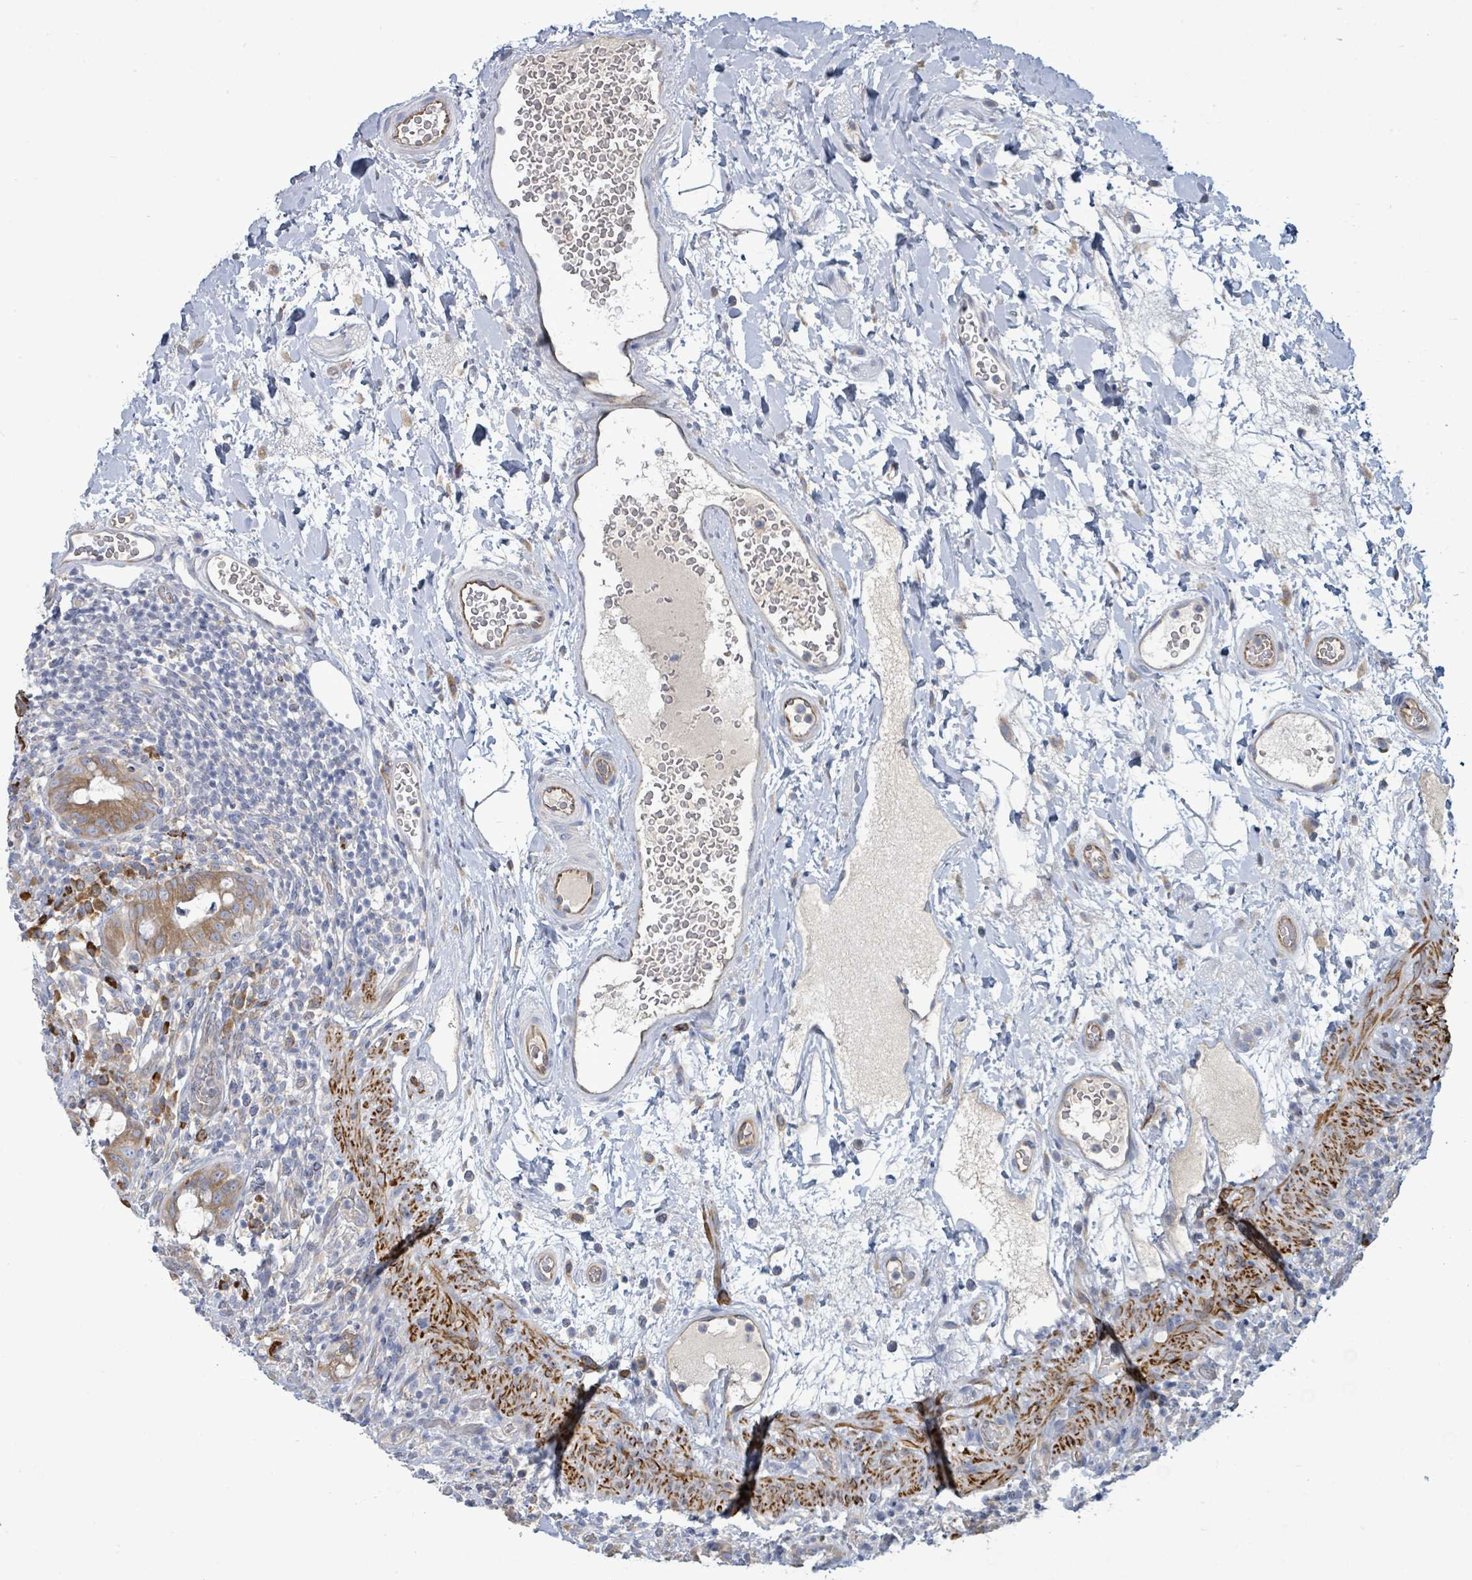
{"staining": {"intensity": "moderate", "quantity": ">75%", "location": "cytoplasmic/membranous"}, "tissue": "rectum", "cell_type": "Glandular cells", "image_type": "normal", "snomed": [{"axis": "morphology", "description": "Normal tissue, NOS"}, {"axis": "topography", "description": "Rectum"}], "caption": "The photomicrograph demonstrates a brown stain indicating the presence of a protein in the cytoplasmic/membranous of glandular cells in rectum. (DAB IHC, brown staining for protein, blue staining for nuclei).", "gene": "SIRPB1", "patient": {"sex": "female", "age": 57}}